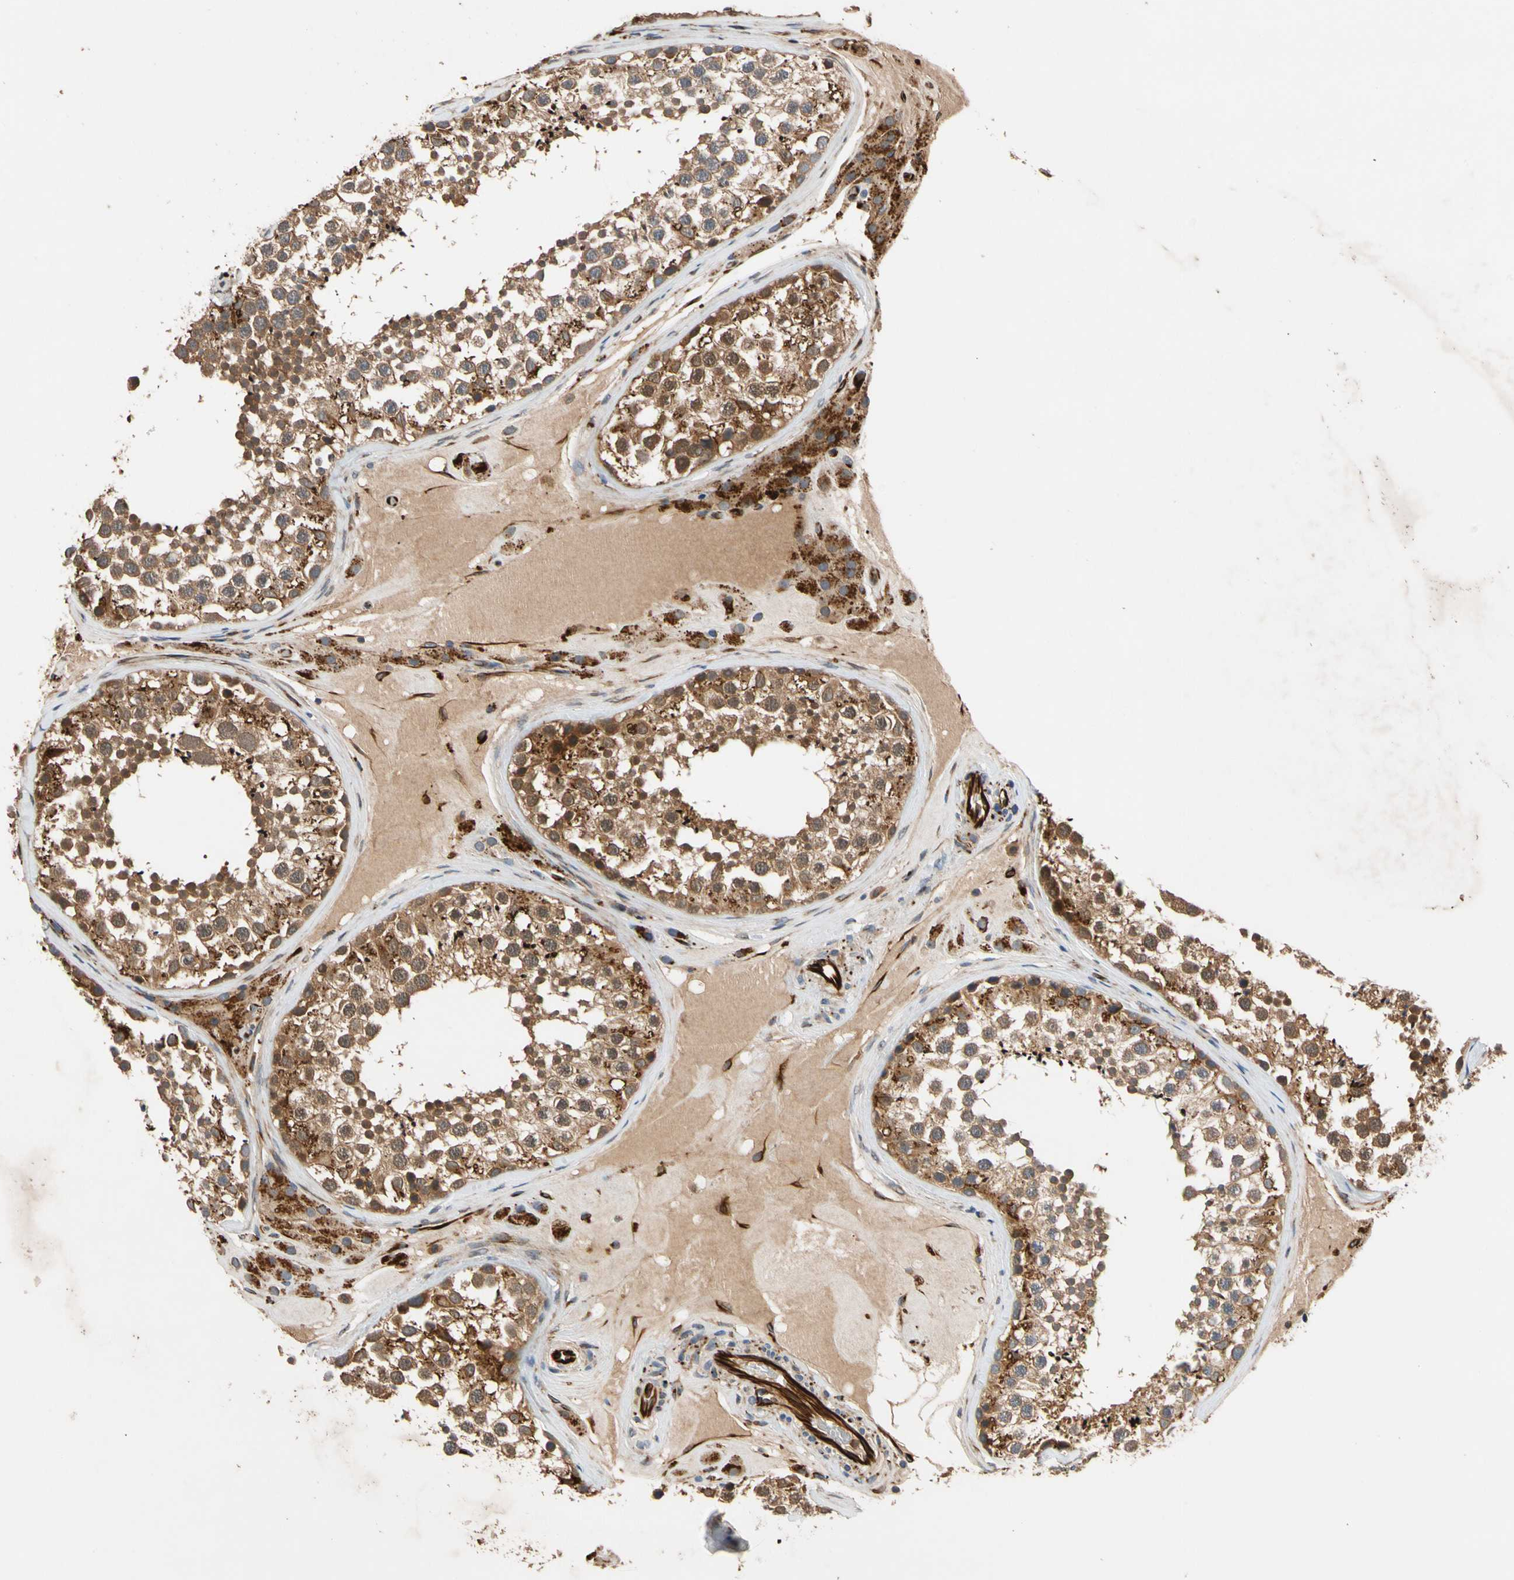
{"staining": {"intensity": "moderate", "quantity": ">75%", "location": "cytoplasmic/membranous"}, "tissue": "testis", "cell_type": "Cells in seminiferous ducts", "image_type": "normal", "snomed": [{"axis": "morphology", "description": "Normal tissue, NOS"}, {"axis": "topography", "description": "Testis"}], "caption": "Cells in seminiferous ducts display medium levels of moderate cytoplasmic/membranous expression in about >75% of cells in normal human testis.", "gene": "FGD6", "patient": {"sex": "male", "age": 46}}